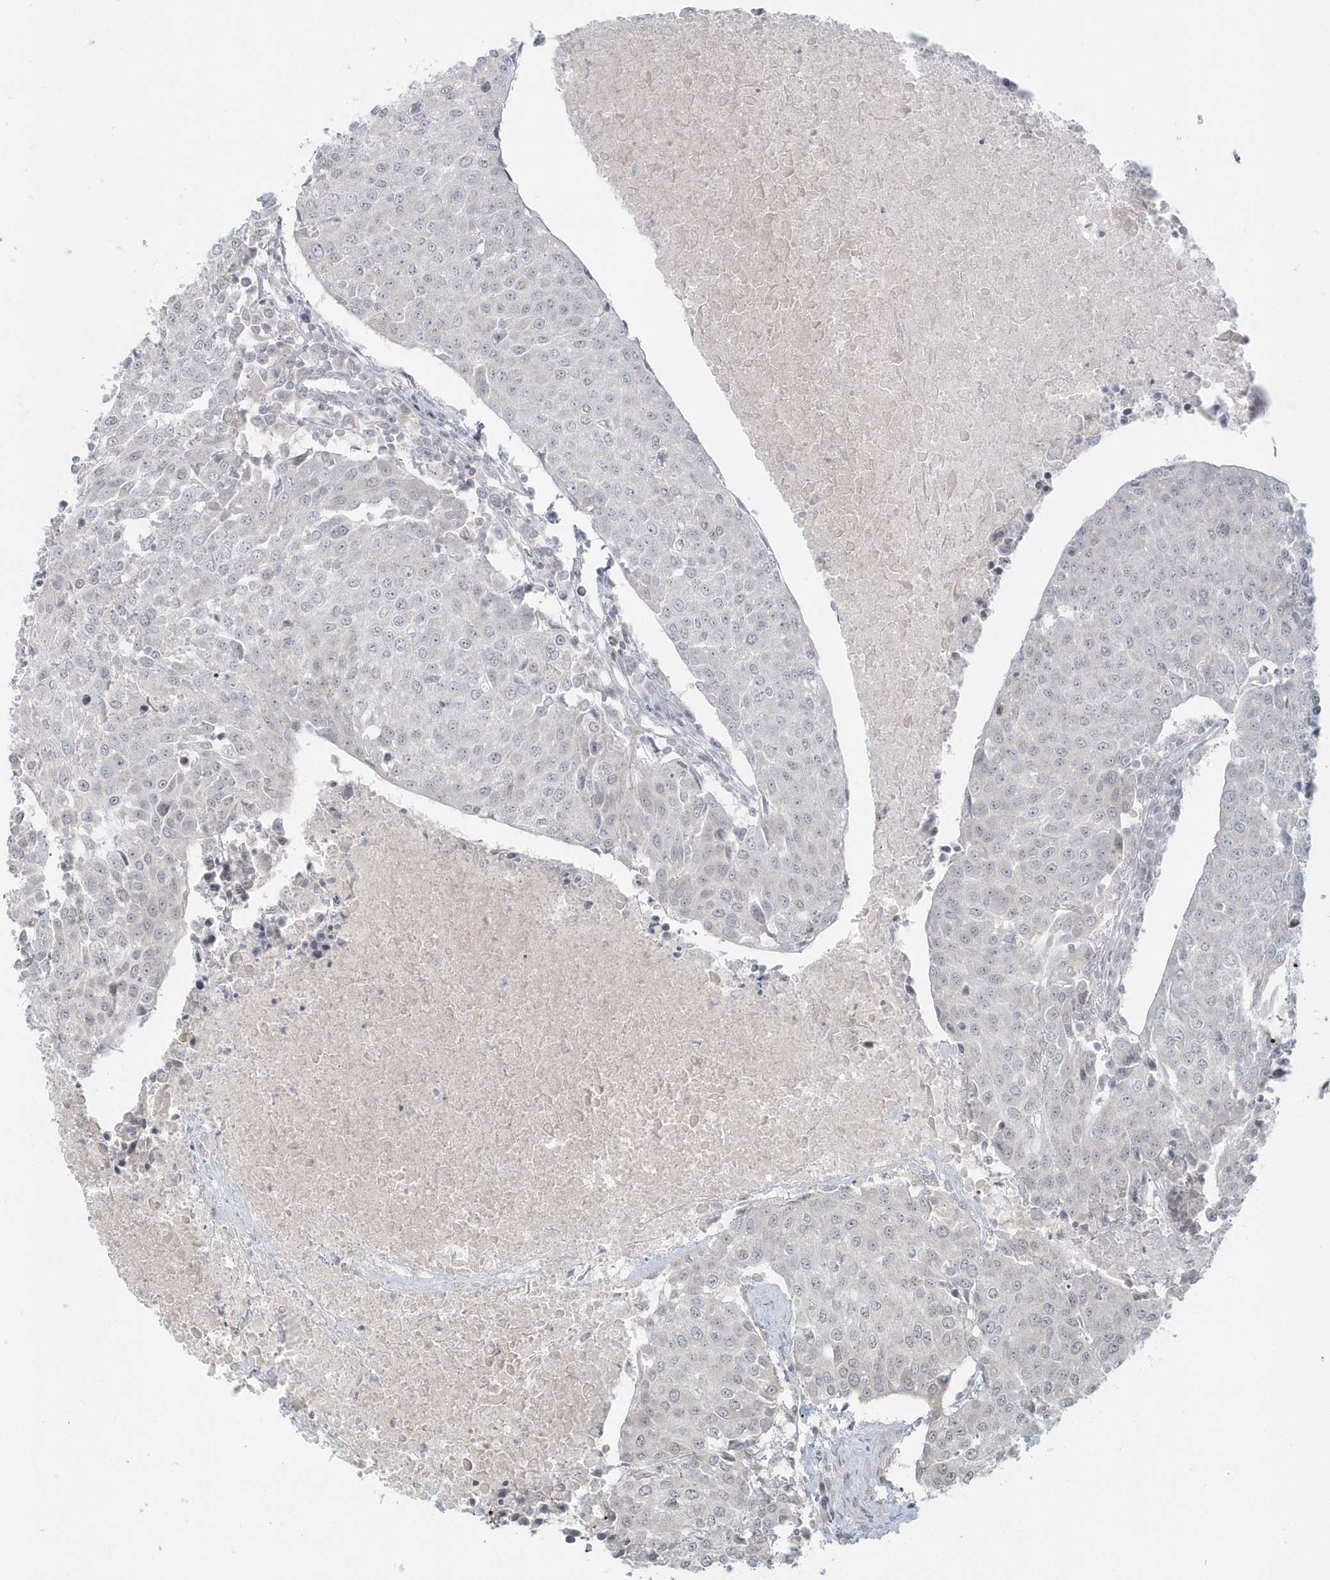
{"staining": {"intensity": "negative", "quantity": "none", "location": "none"}, "tissue": "urothelial cancer", "cell_type": "Tumor cells", "image_type": "cancer", "snomed": [{"axis": "morphology", "description": "Urothelial carcinoma, High grade"}, {"axis": "topography", "description": "Urinary bladder"}], "caption": "This micrograph is of urothelial cancer stained with immunohistochemistry (IHC) to label a protein in brown with the nuclei are counter-stained blue. There is no expression in tumor cells.", "gene": "BLTP3A", "patient": {"sex": "female", "age": 85}}